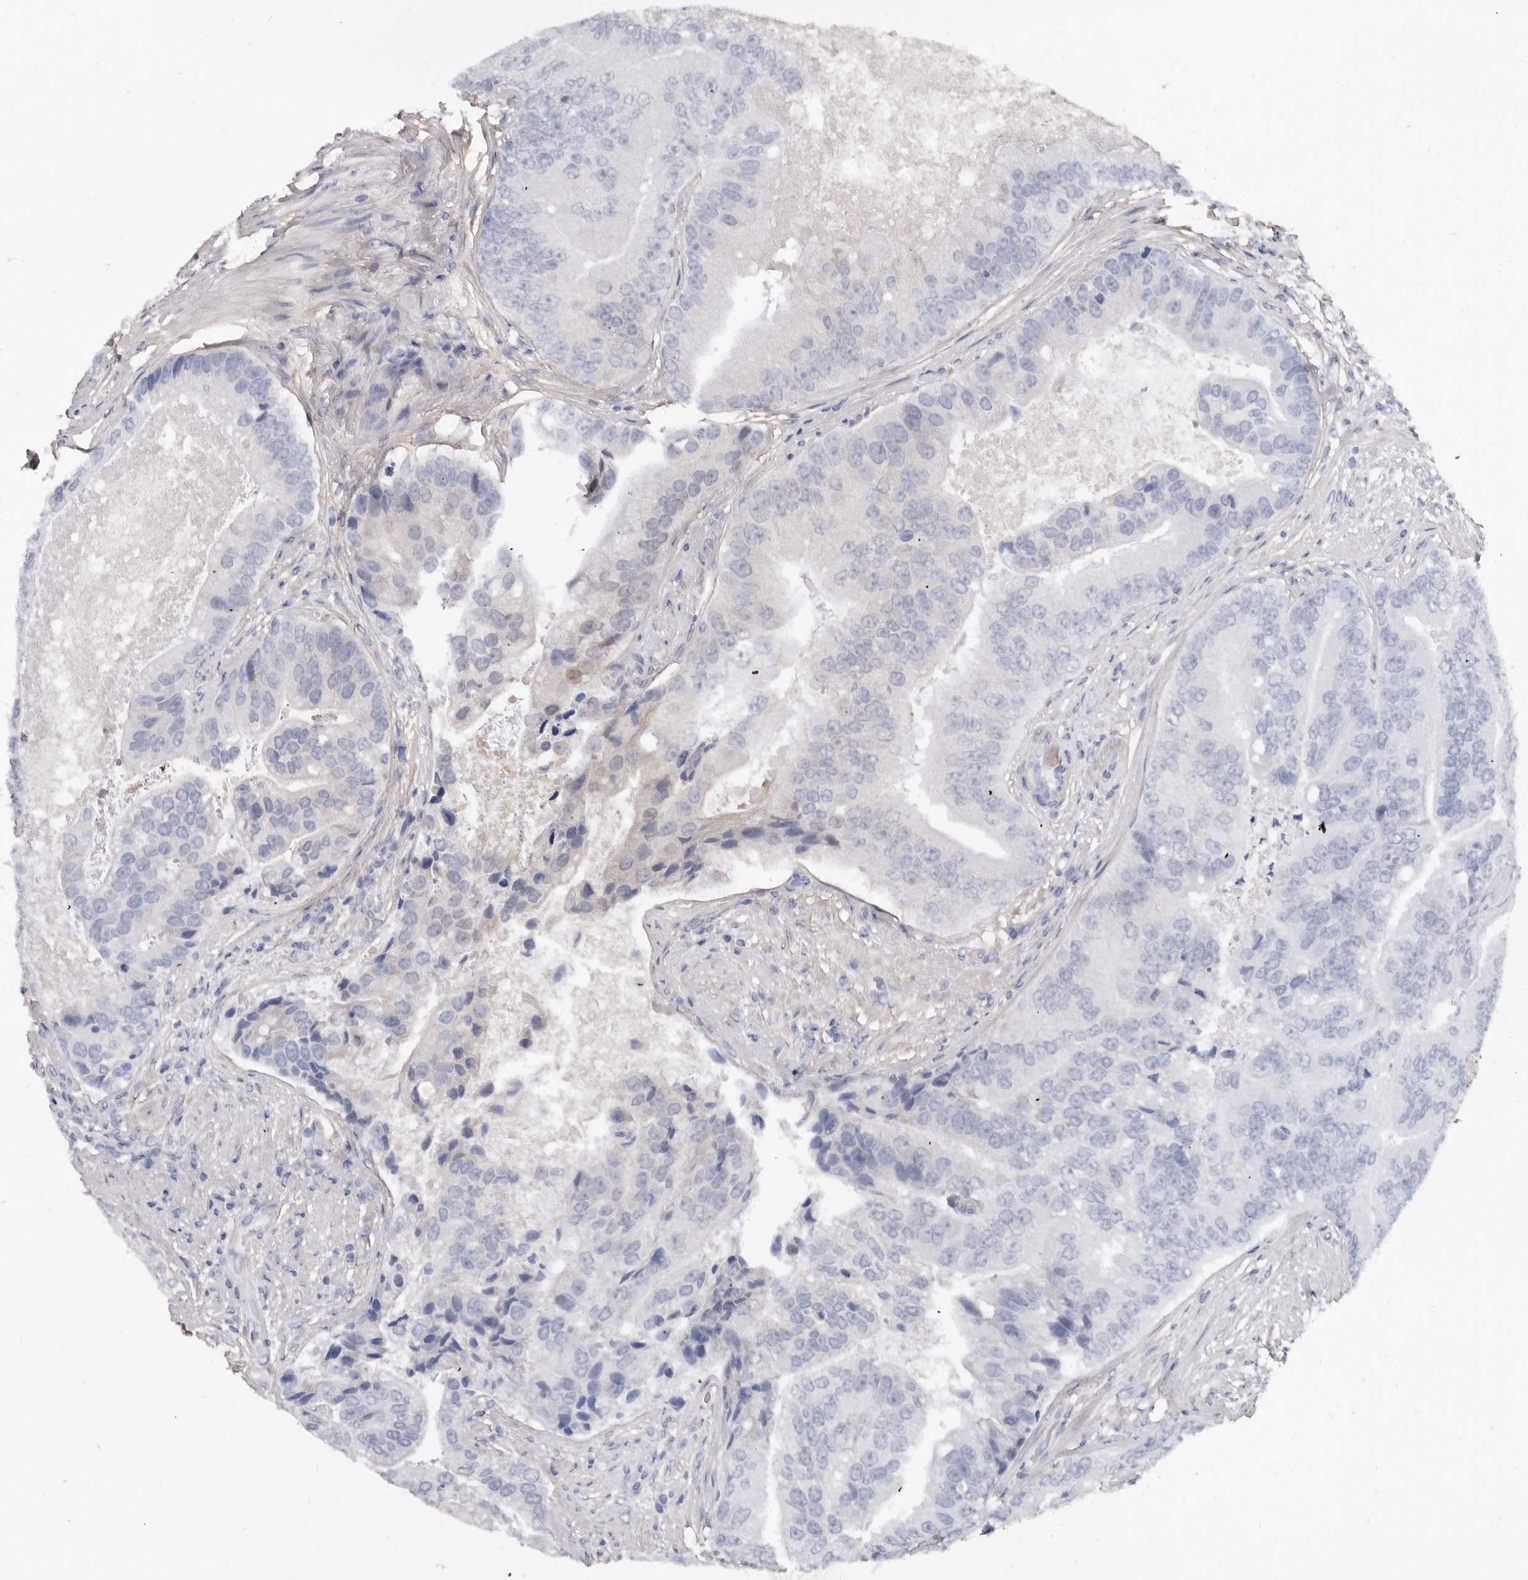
{"staining": {"intensity": "negative", "quantity": "none", "location": "none"}, "tissue": "prostate cancer", "cell_type": "Tumor cells", "image_type": "cancer", "snomed": [{"axis": "morphology", "description": "Adenocarcinoma, High grade"}, {"axis": "topography", "description": "Prostate"}], "caption": "DAB (3,3'-diaminobenzidine) immunohistochemical staining of prostate cancer reveals no significant positivity in tumor cells.", "gene": "KHDRBS2", "patient": {"sex": "male", "age": 70}}